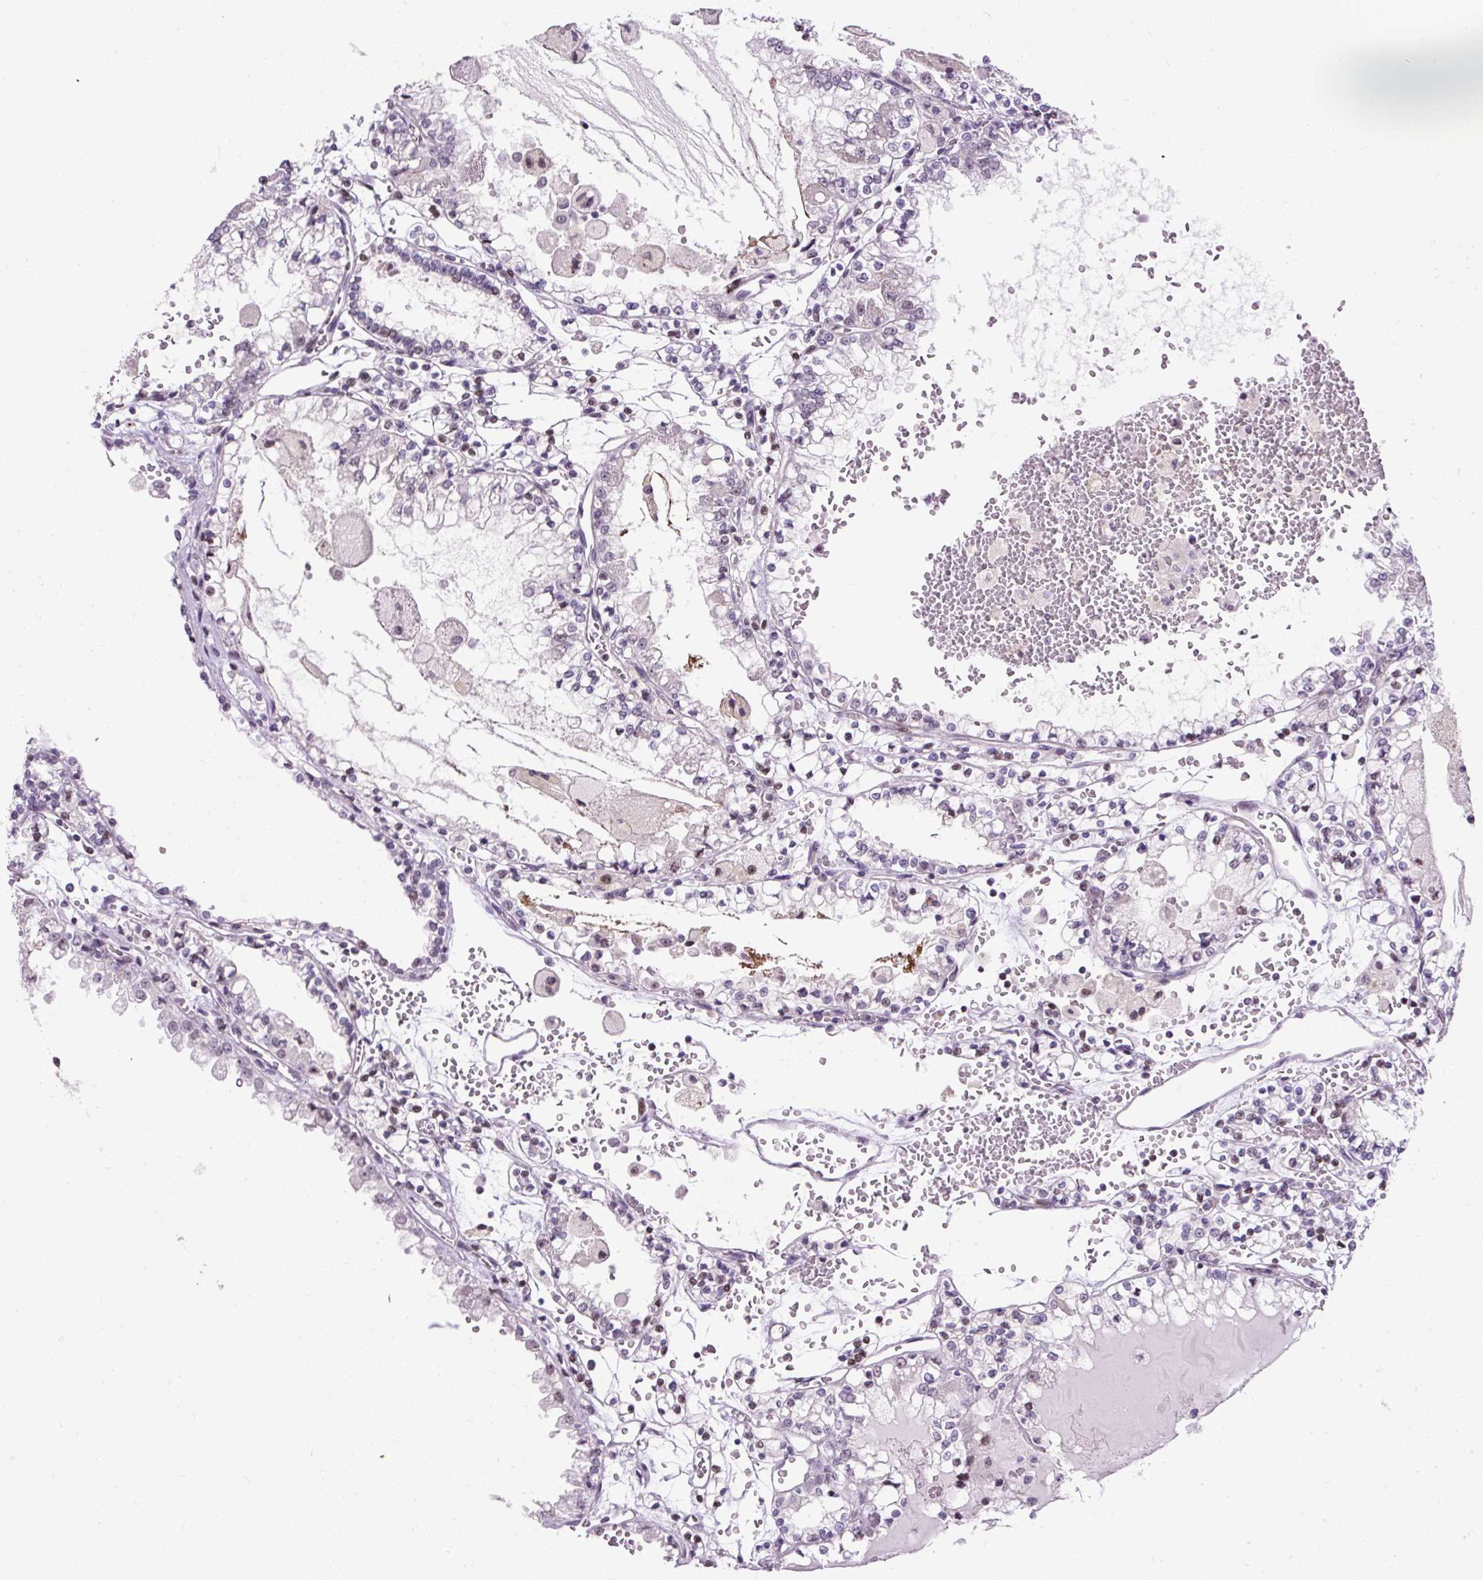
{"staining": {"intensity": "weak", "quantity": "<25%", "location": "nuclear"}, "tissue": "renal cancer", "cell_type": "Tumor cells", "image_type": "cancer", "snomed": [{"axis": "morphology", "description": "Adenocarcinoma, NOS"}, {"axis": "topography", "description": "Kidney"}], "caption": "This is a image of immunohistochemistry staining of renal adenocarcinoma, which shows no expression in tumor cells.", "gene": "ARHGEF18", "patient": {"sex": "female", "age": 56}}